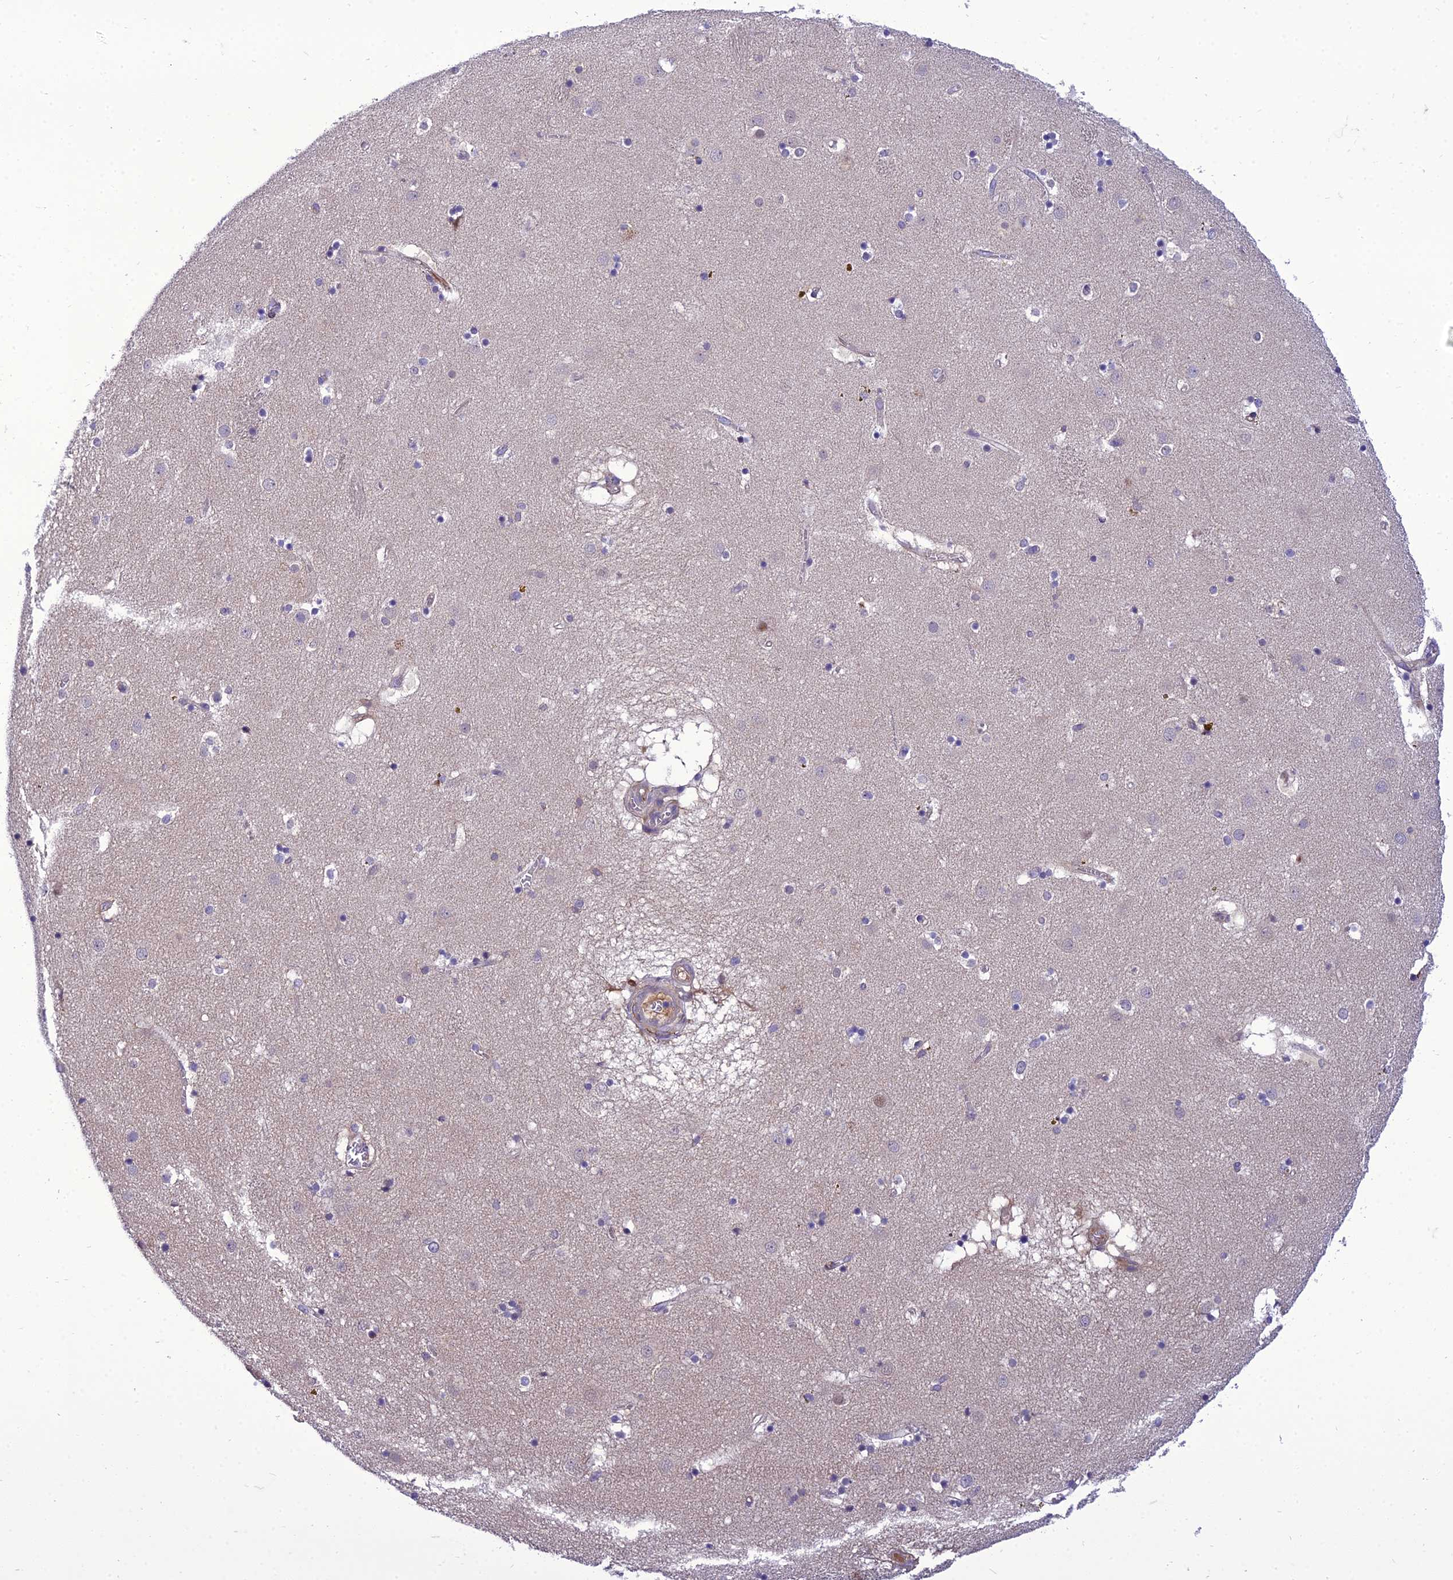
{"staining": {"intensity": "negative", "quantity": "none", "location": "none"}, "tissue": "caudate", "cell_type": "Glial cells", "image_type": "normal", "snomed": [{"axis": "morphology", "description": "Normal tissue, NOS"}, {"axis": "topography", "description": "Lateral ventricle wall"}], "caption": "Immunohistochemistry micrograph of benign human caudate stained for a protein (brown), which displays no expression in glial cells.", "gene": "GAB4", "patient": {"sex": "male", "age": 70}}